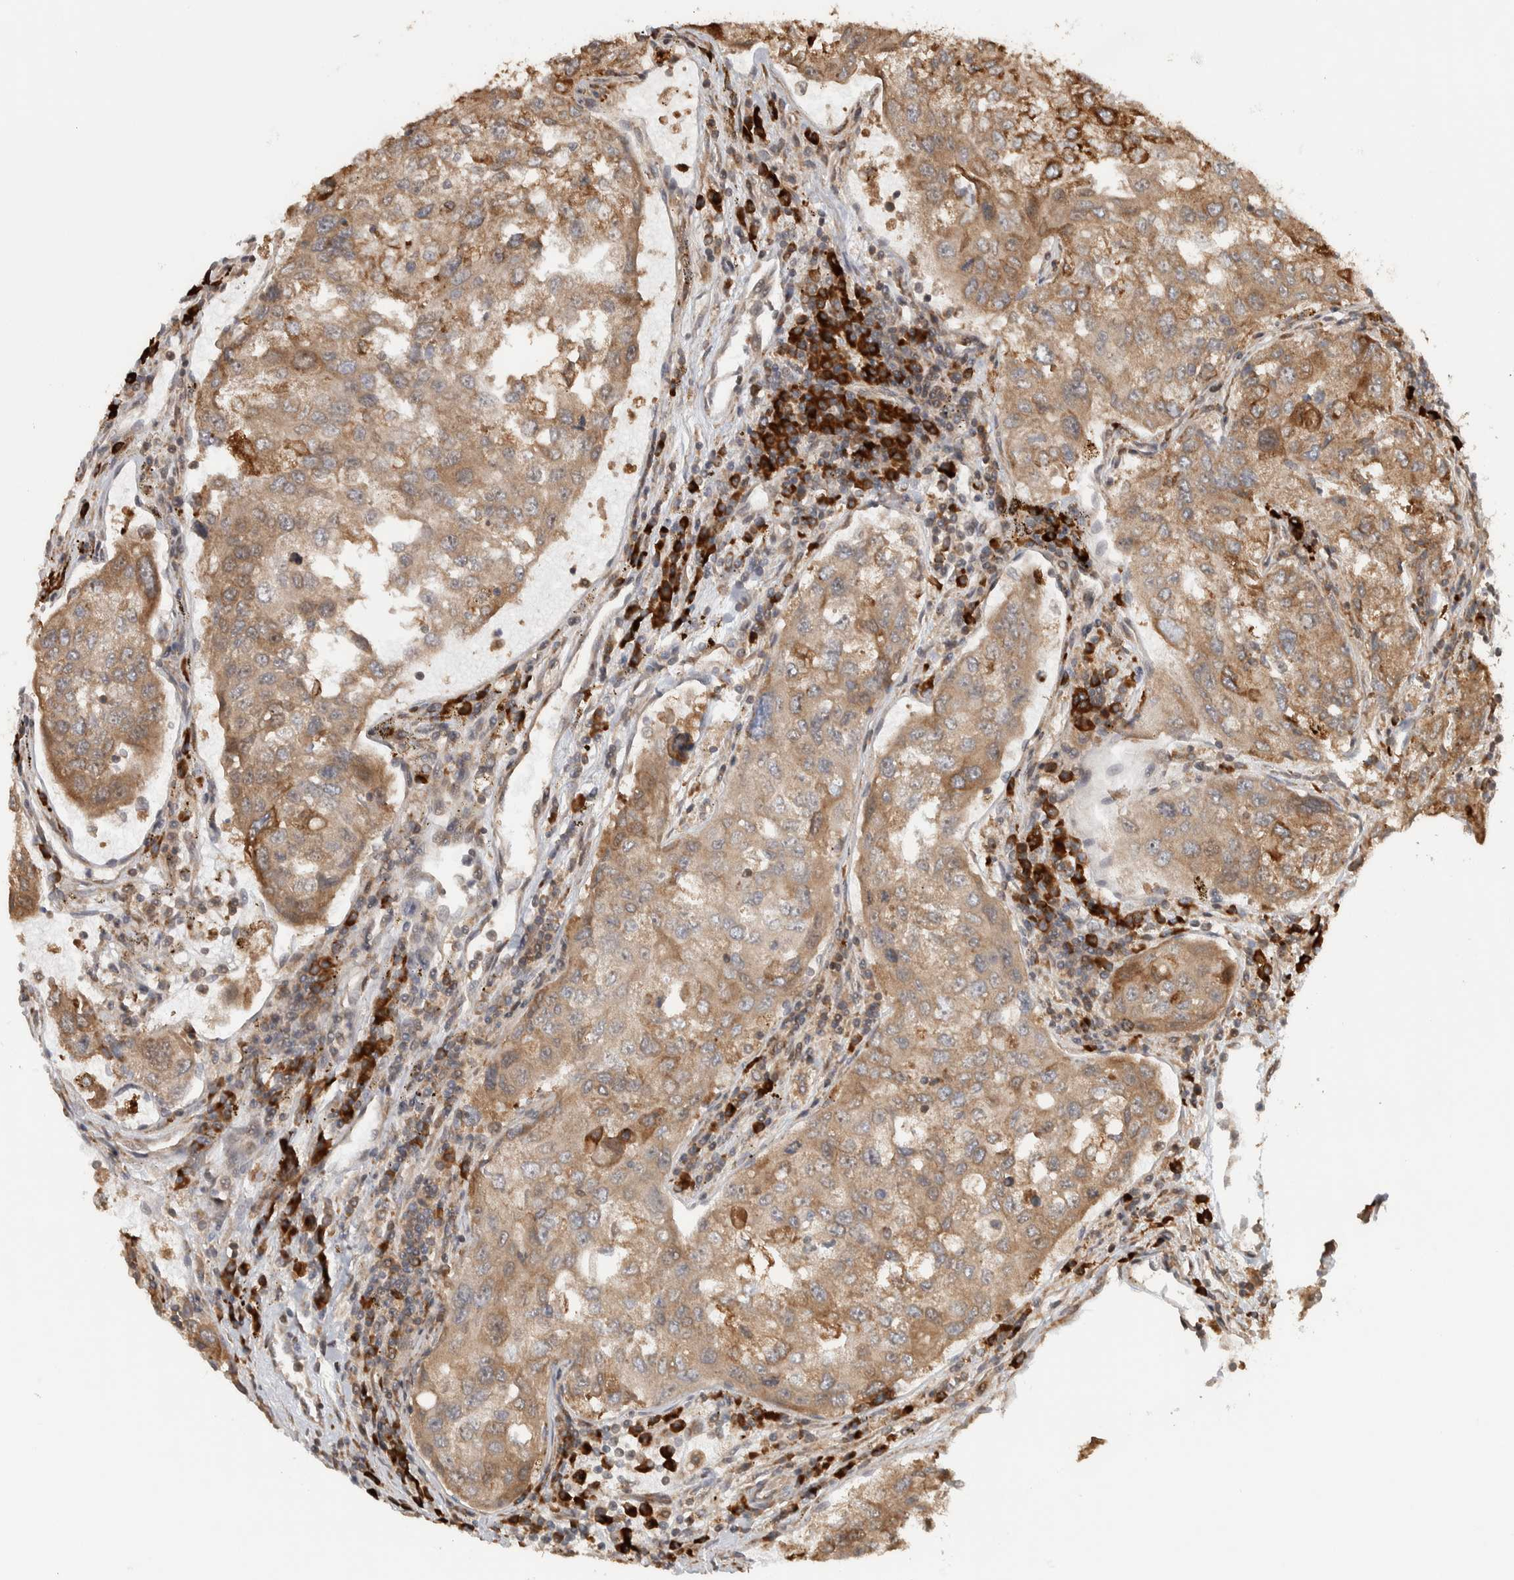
{"staining": {"intensity": "moderate", "quantity": ">75%", "location": "cytoplasmic/membranous"}, "tissue": "urothelial cancer", "cell_type": "Tumor cells", "image_type": "cancer", "snomed": [{"axis": "morphology", "description": "Urothelial carcinoma, High grade"}, {"axis": "topography", "description": "Lymph node"}, {"axis": "topography", "description": "Urinary bladder"}], "caption": "Approximately >75% of tumor cells in urothelial carcinoma (high-grade) show moderate cytoplasmic/membranous protein expression as visualized by brown immunohistochemical staining.", "gene": "CNTROB", "patient": {"sex": "male", "age": 51}}